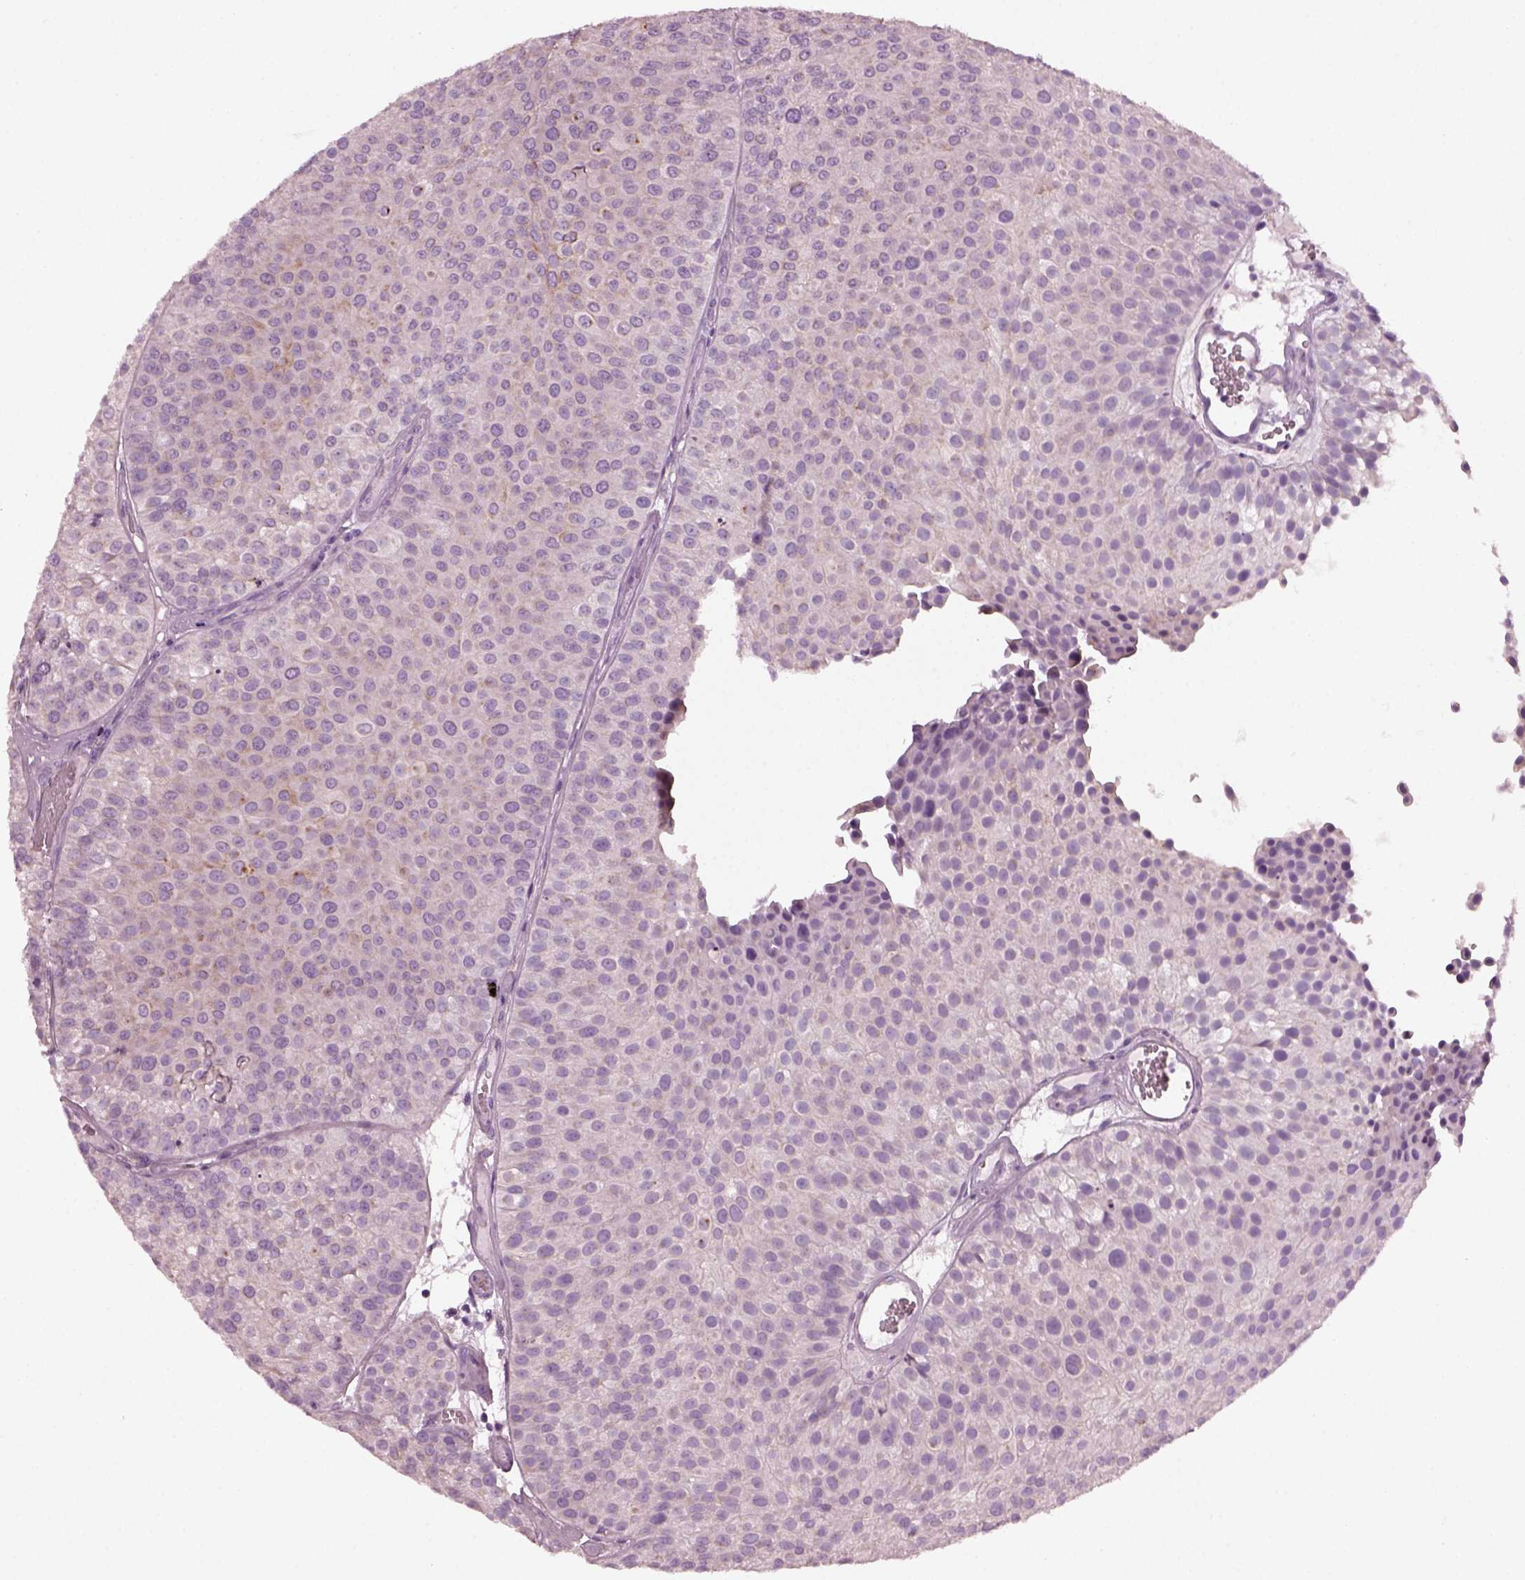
{"staining": {"intensity": "weak", "quantity": "<25%", "location": "cytoplasmic/membranous"}, "tissue": "urothelial cancer", "cell_type": "Tumor cells", "image_type": "cancer", "snomed": [{"axis": "morphology", "description": "Urothelial carcinoma, Low grade"}, {"axis": "topography", "description": "Urinary bladder"}], "caption": "Human urothelial cancer stained for a protein using IHC shows no expression in tumor cells.", "gene": "TMEM231", "patient": {"sex": "female", "age": 87}}